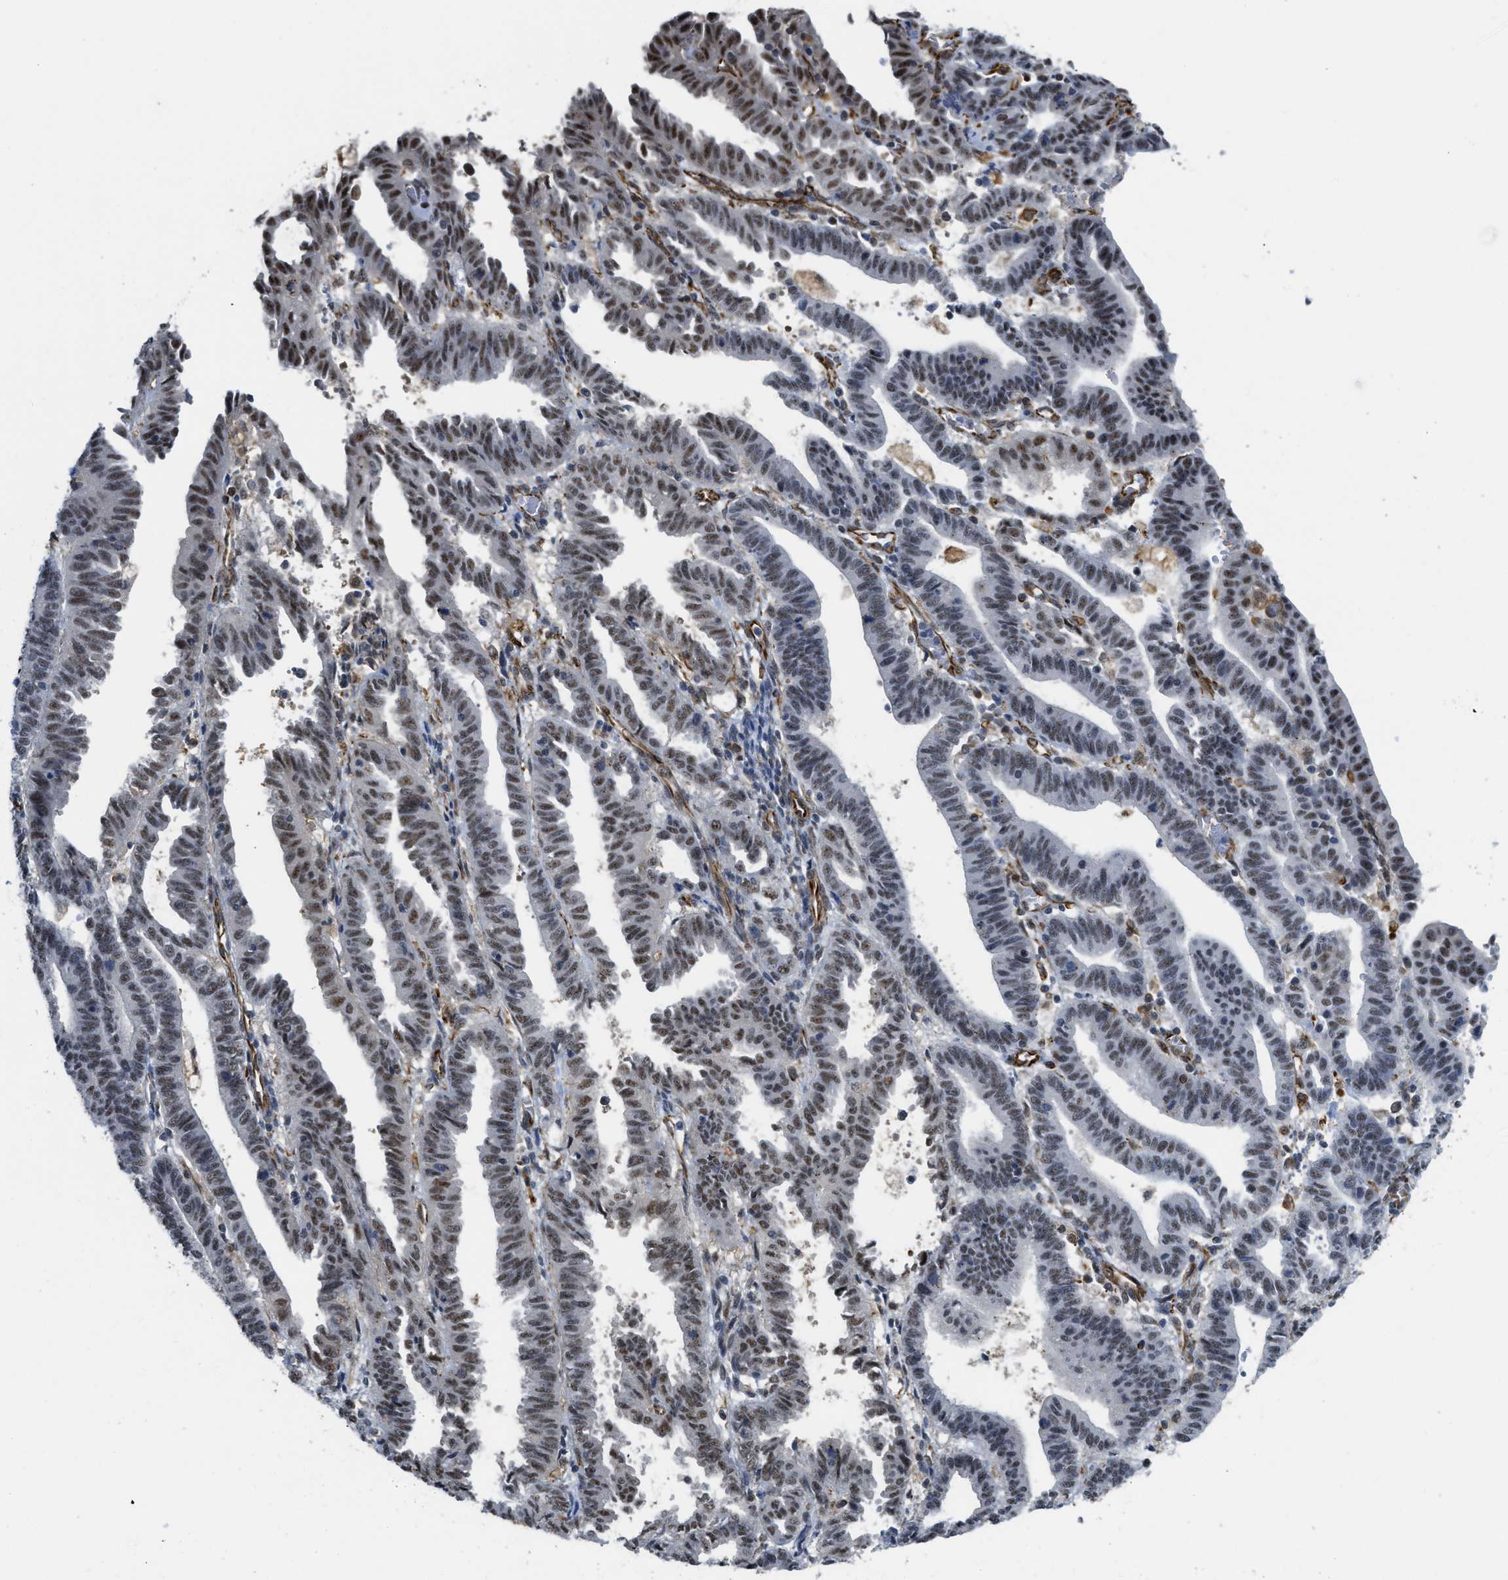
{"staining": {"intensity": "weak", "quantity": "25%-75%", "location": "nuclear"}, "tissue": "endometrial cancer", "cell_type": "Tumor cells", "image_type": "cancer", "snomed": [{"axis": "morphology", "description": "Adenocarcinoma, NOS"}, {"axis": "topography", "description": "Uterus"}], "caption": "A low amount of weak nuclear positivity is identified in about 25%-75% of tumor cells in endometrial adenocarcinoma tissue.", "gene": "LRRC8B", "patient": {"sex": "female", "age": 83}}